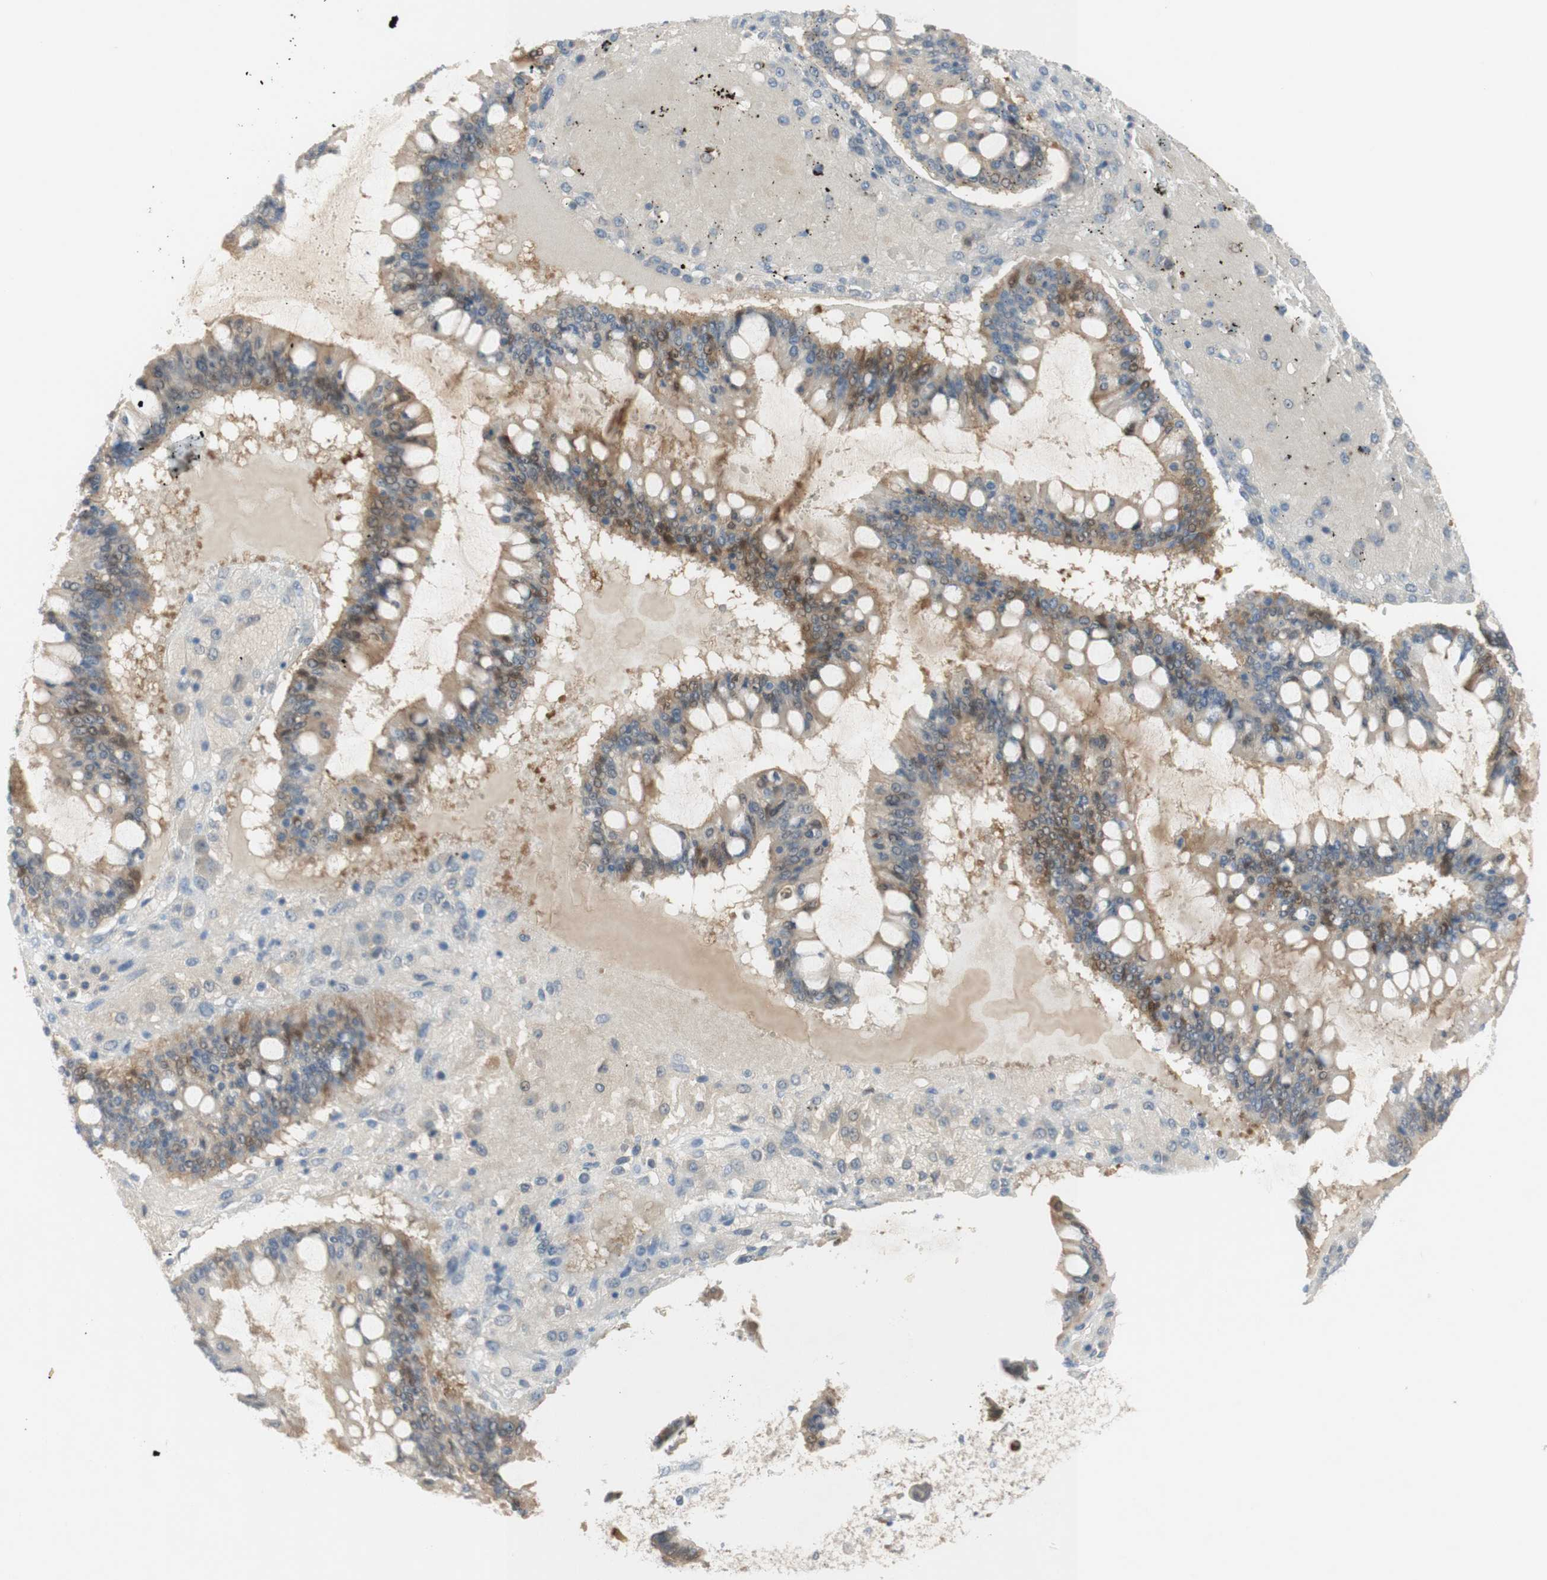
{"staining": {"intensity": "weak", "quantity": "25%-75%", "location": "cytoplasmic/membranous,nuclear"}, "tissue": "ovarian cancer", "cell_type": "Tumor cells", "image_type": "cancer", "snomed": [{"axis": "morphology", "description": "Cystadenocarcinoma, mucinous, NOS"}, {"axis": "topography", "description": "Ovary"}], "caption": "The immunohistochemical stain labels weak cytoplasmic/membranous and nuclear positivity in tumor cells of mucinous cystadenocarcinoma (ovarian) tissue. The protein is shown in brown color, while the nuclei are stained blue.", "gene": "SELENBP1", "patient": {"sex": "female", "age": 73}}